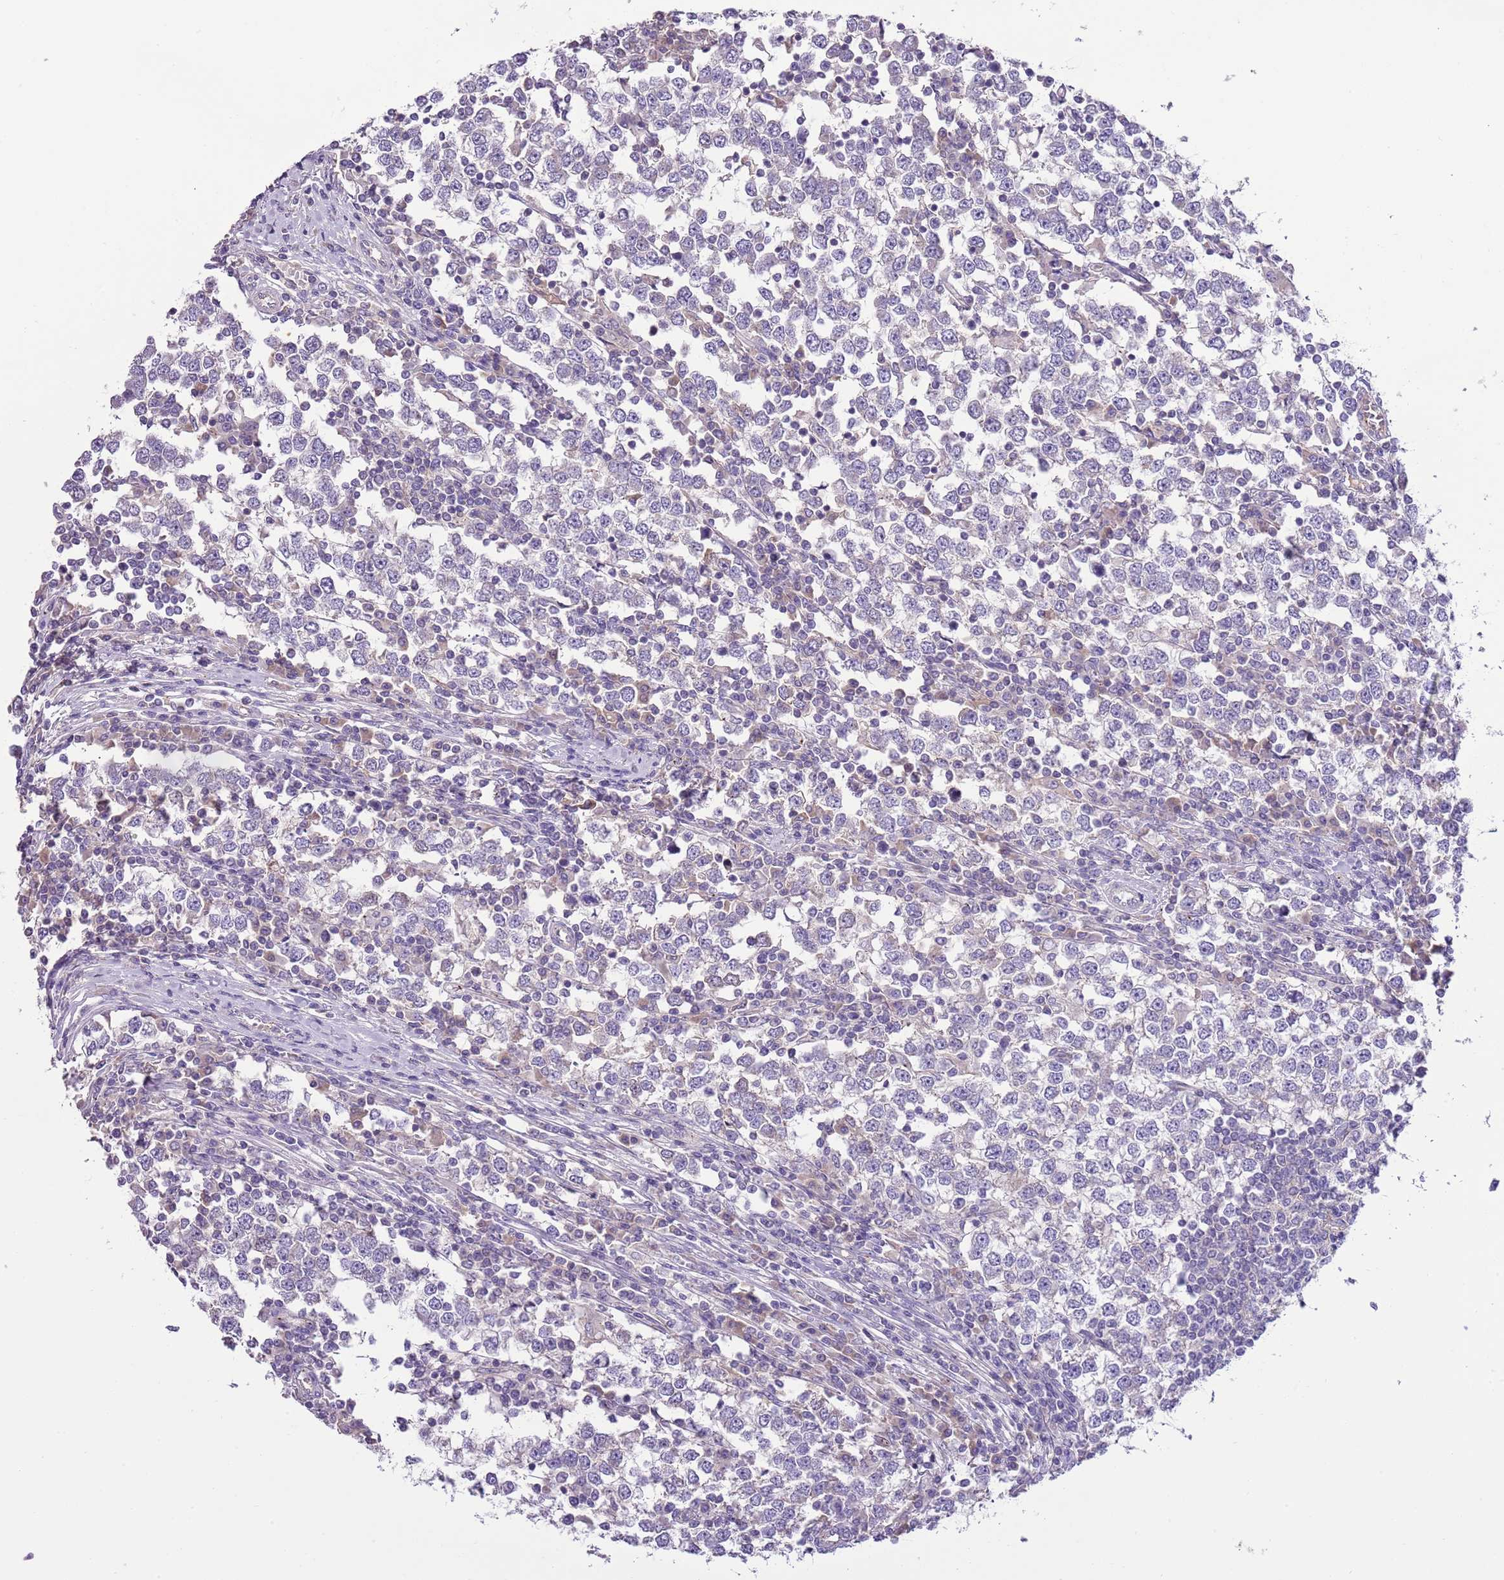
{"staining": {"intensity": "negative", "quantity": "none", "location": "none"}, "tissue": "testis cancer", "cell_type": "Tumor cells", "image_type": "cancer", "snomed": [{"axis": "morphology", "description": "Seminoma, NOS"}, {"axis": "topography", "description": "Testis"}], "caption": "Immunohistochemical staining of human testis cancer reveals no significant staining in tumor cells.", "gene": "HES3", "patient": {"sex": "male", "age": 65}}